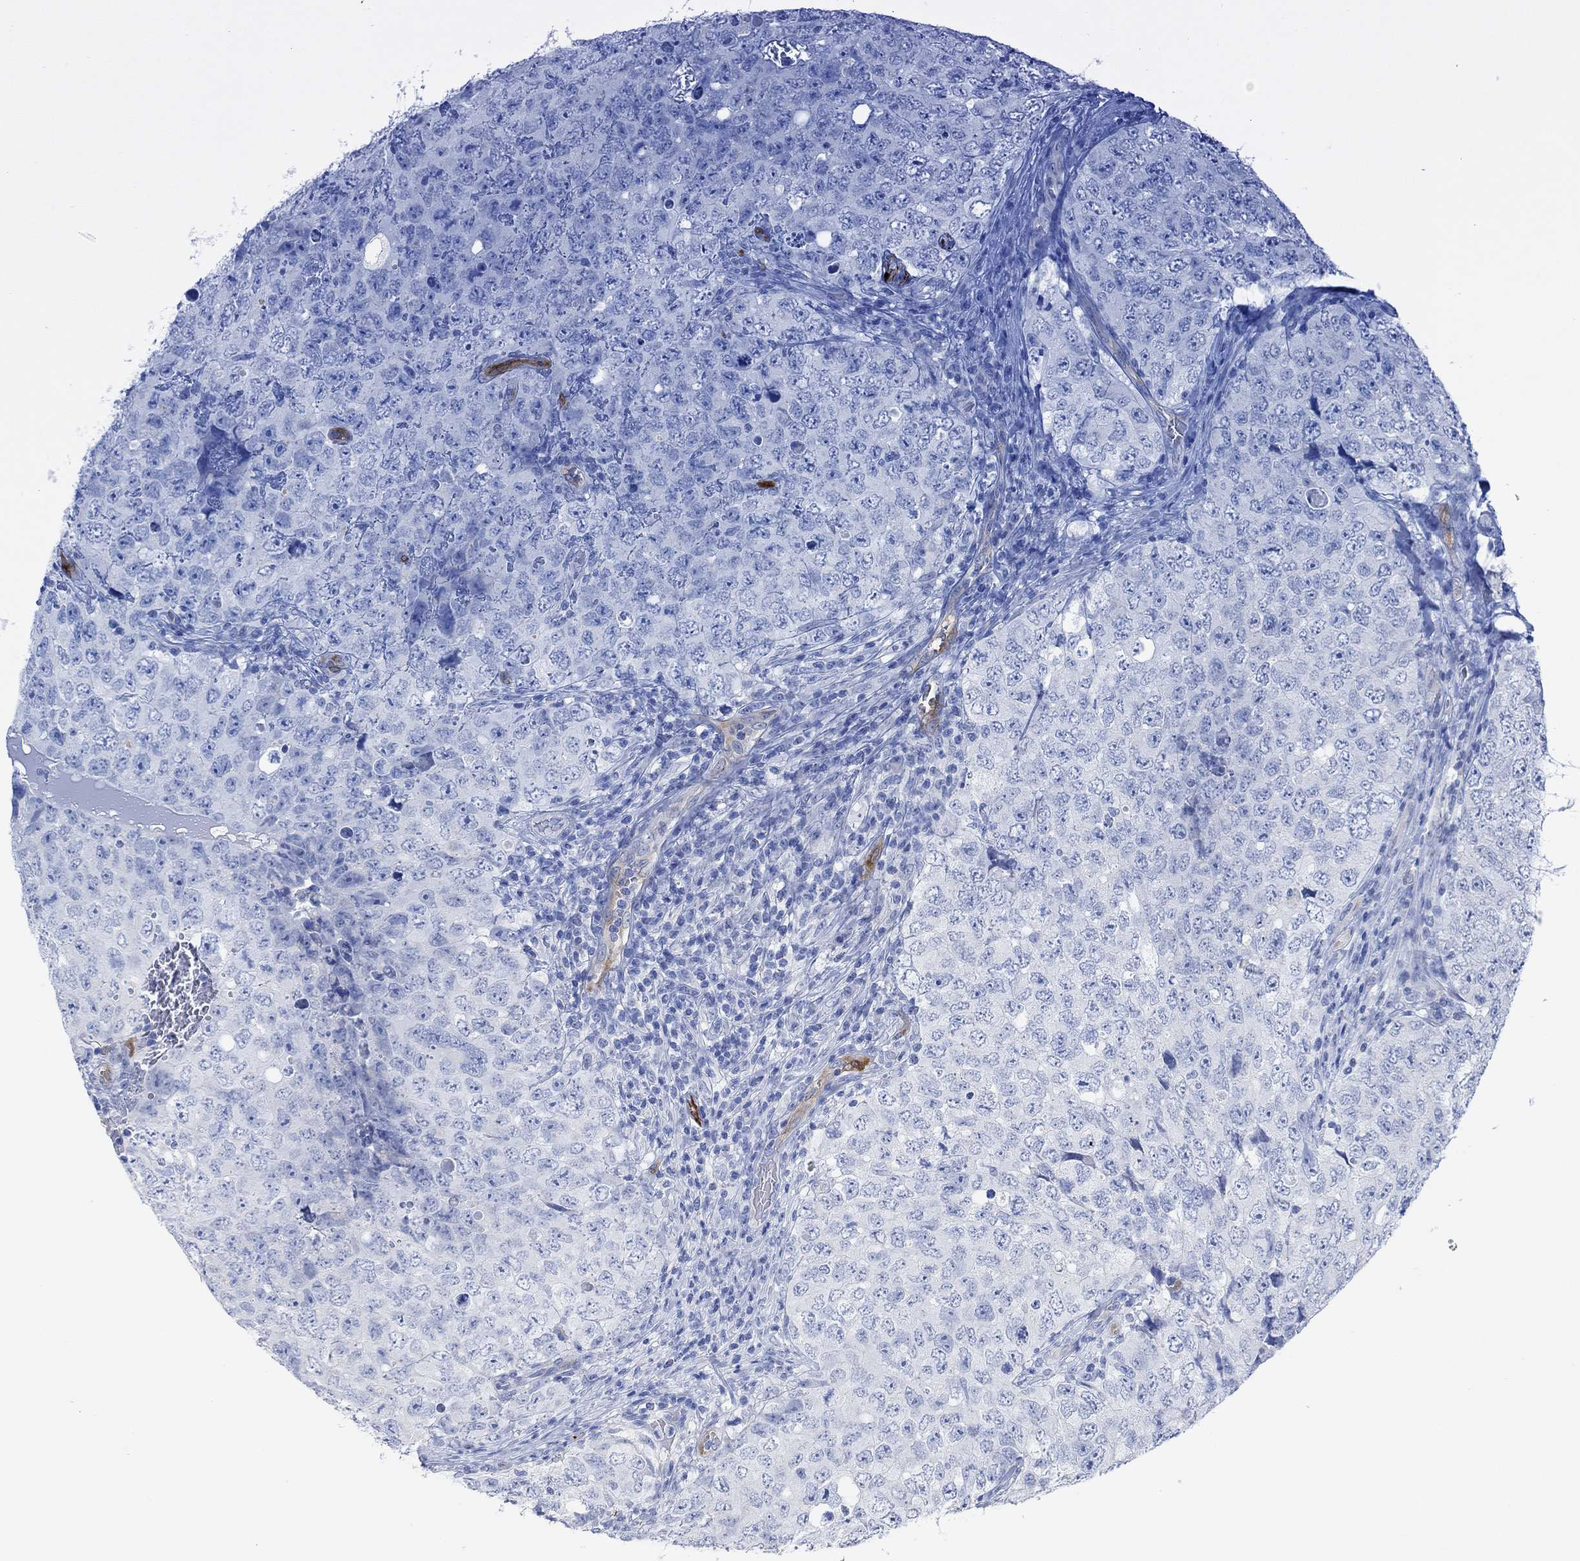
{"staining": {"intensity": "negative", "quantity": "none", "location": "none"}, "tissue": "testis cancer", "cell_type": "Tumor cells", "image_type": "cancer", "snomed": [{"axis": "morphology", "description": "Seminoma, NOS"}, {"axis": "topography", "description": "Testis"}], "caption": "An immunohistochemistry histopathology image of testis cancer (seminoma) is shown. There is no staining in tumor cells of testis cancer (seminoma).", "gene": "VAT1L", "patient": {"sex": "male", "age": 34}}